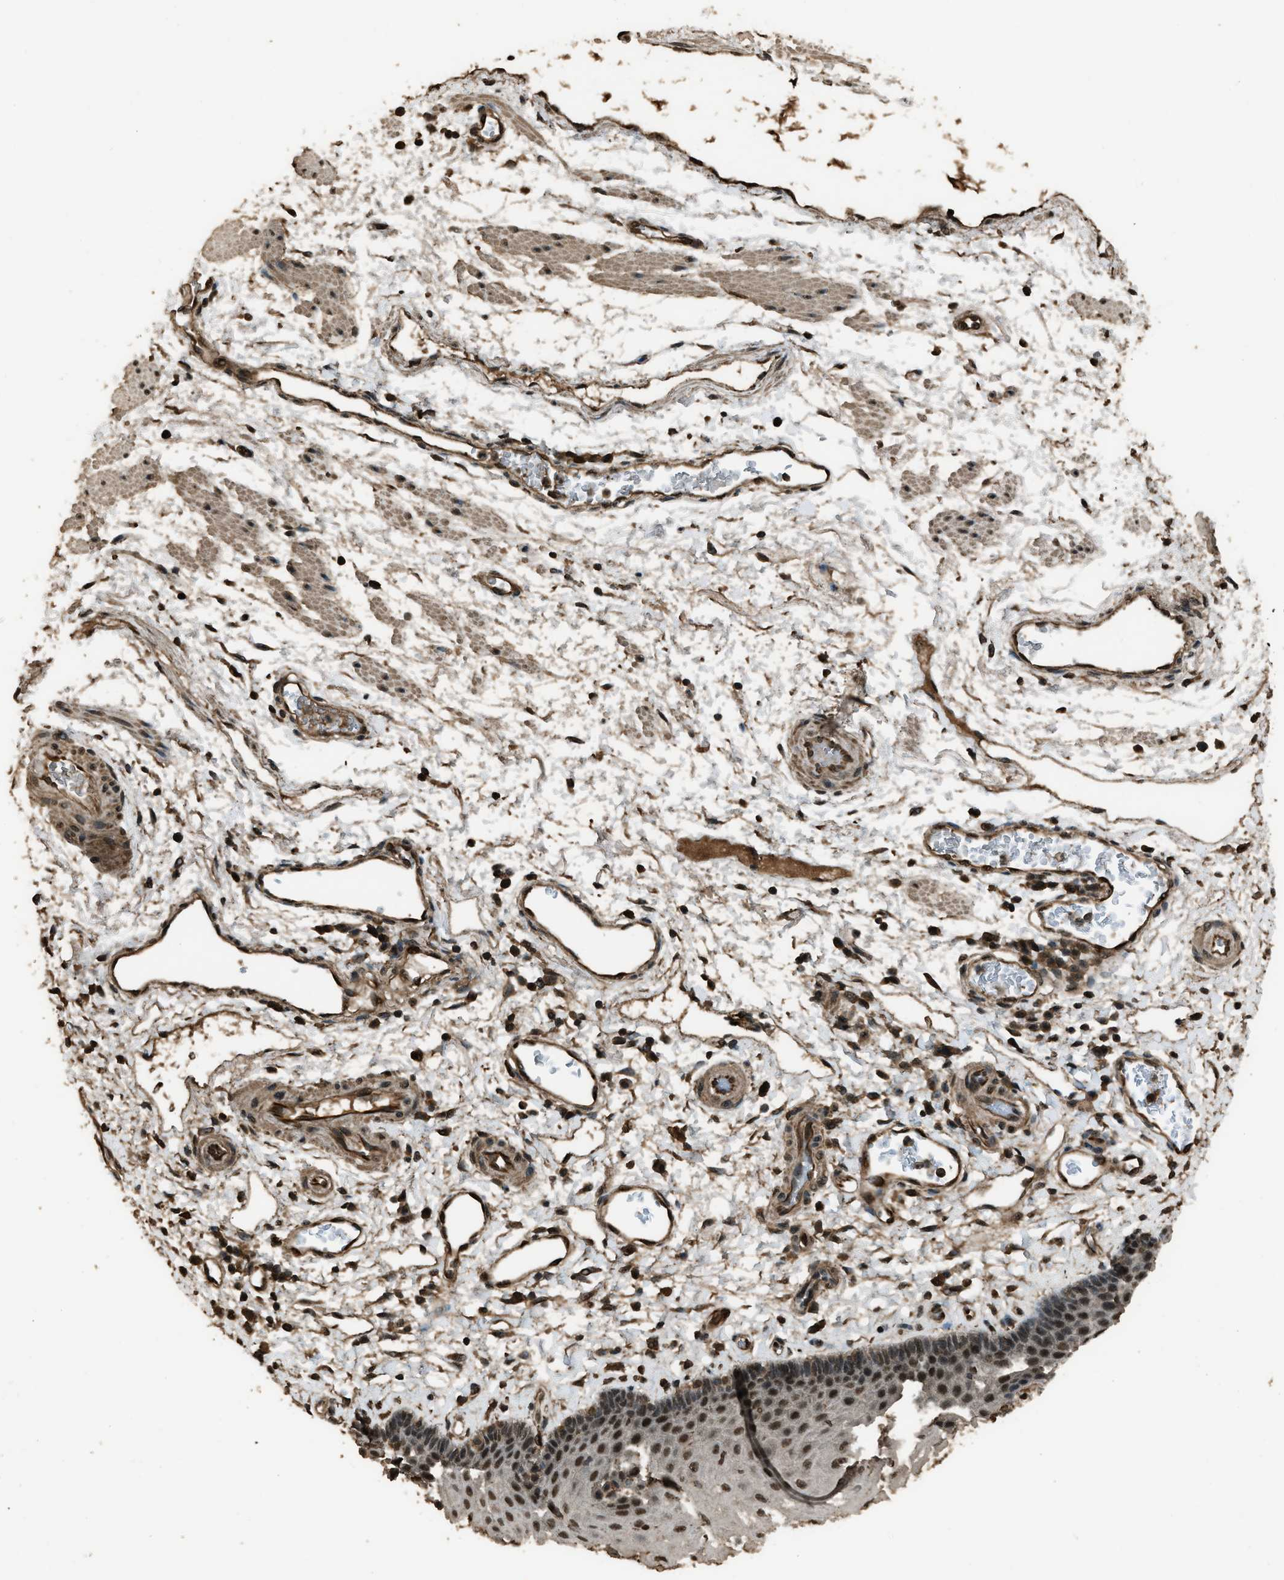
{"staining": {"intensity": "strong", "quantity": ">75%", "location": "nuclear"}, "tissue": "esophagus", "cell_type": "Squamous epithelial cells", "image_type": "normal", "snomed": [{"axis": "morphology", "description": "Normal tissue, NOS"}, {"axis": "topography", "description": "Esophagus"}], "caption": "IHC (DAB) staining of benign esophagus shows strong nuclear protein positivity in about >75% of squamous epithelial cells.", "gene": "SERTAD2", "patient": {"sex": "male", "age": 54}}